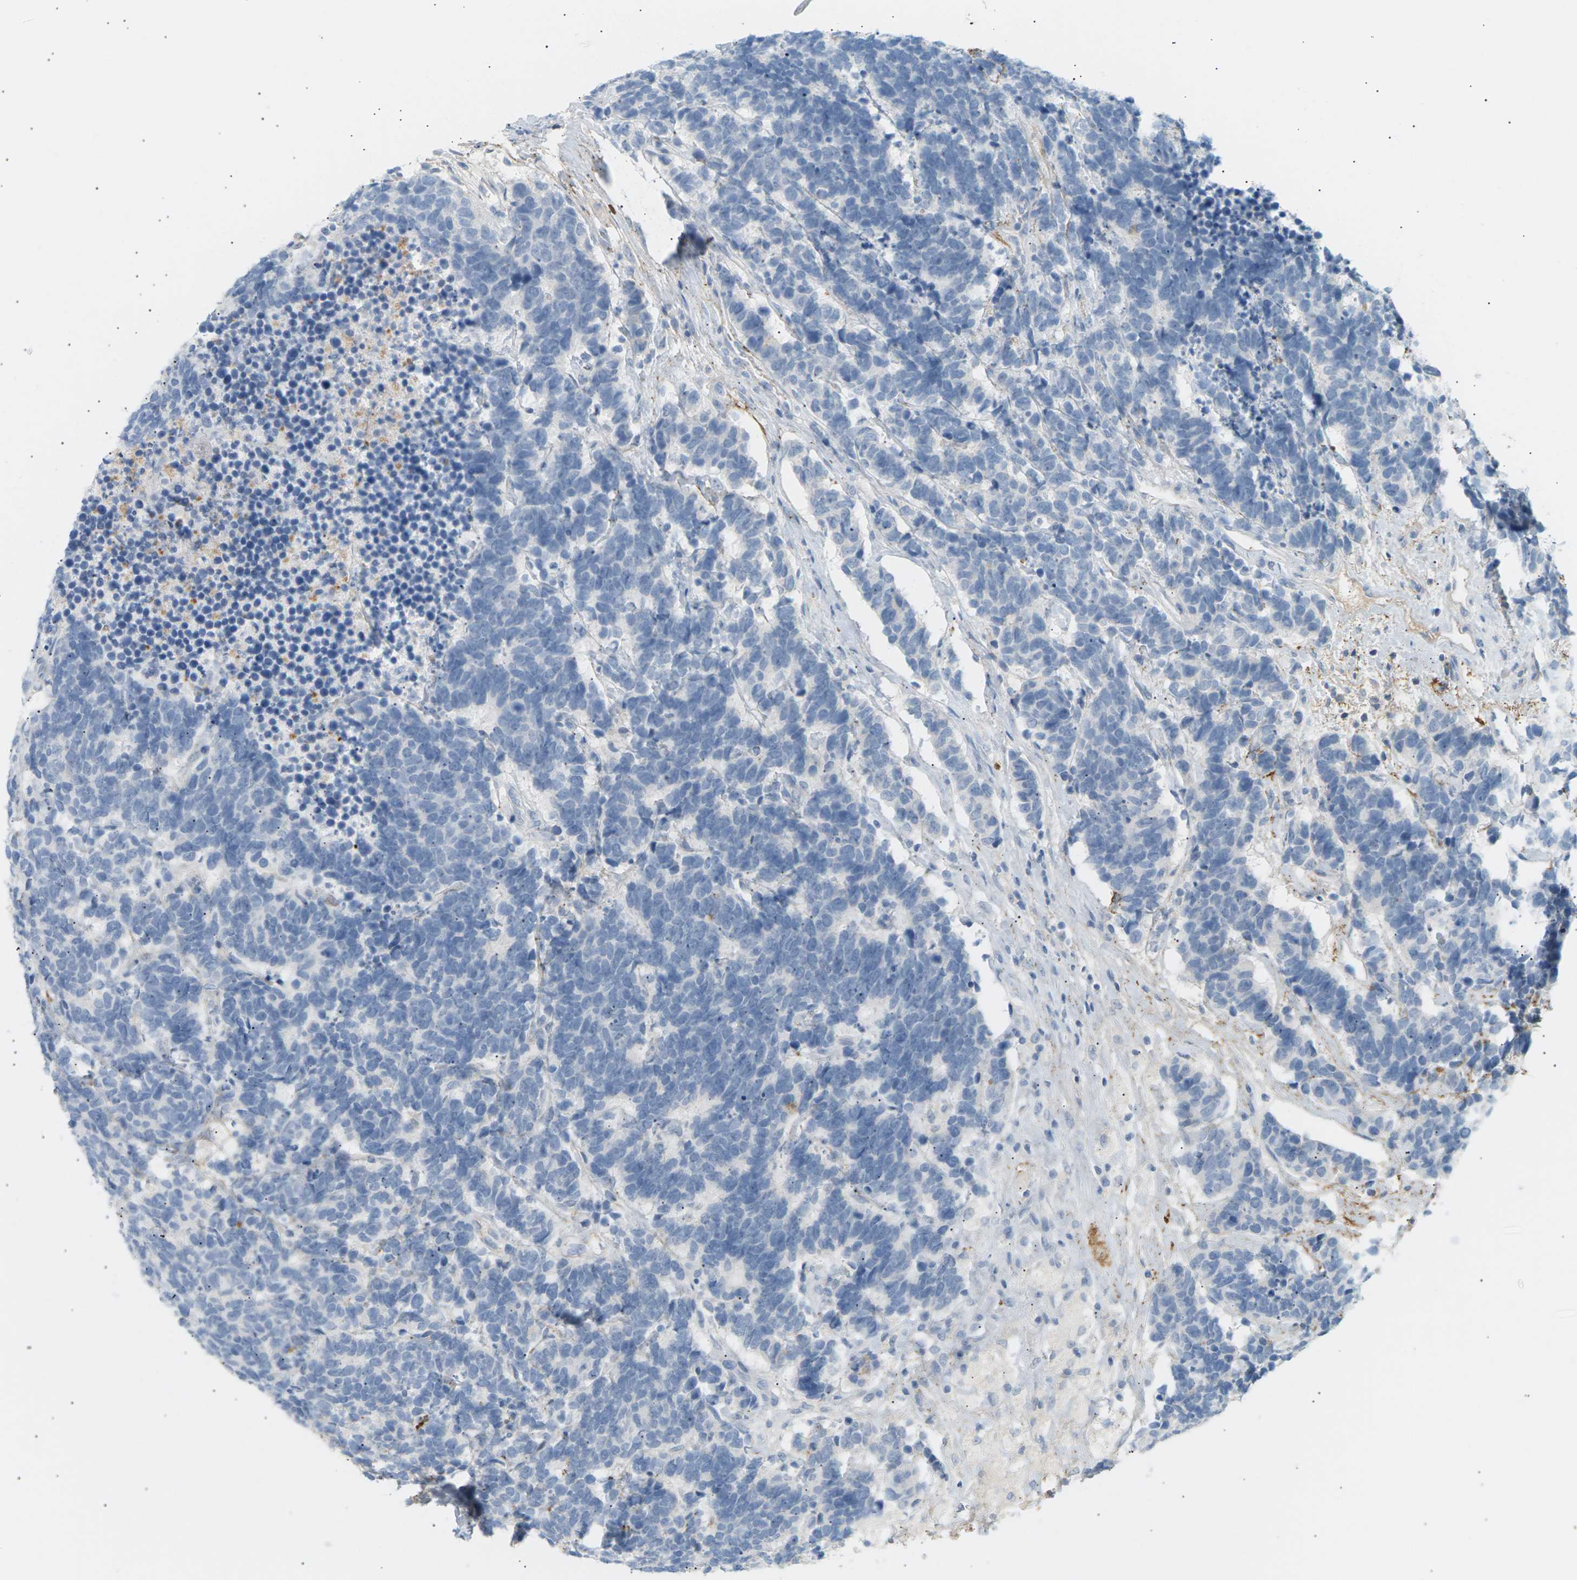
{"staining": {"intensity": "negative", "quantity": "none", "location": "none"}, "tissue": "carcinoid", "cell_type": "Tumor cells", "image_type": "cancer", "snomed": [{"axis": "morphology", "description": "Carcinoma, NOS"}, {"axis": "morphology", "description": "Carcinoid, malignant, NOS"}, {"axis": "topography", "description": "Urinary bladder"}], "caption": "IHC of malignant carcinoid exhibits no staining in tumor cells.", "gene": "CLU", "patient": {"sex": "male", "age": 57}}